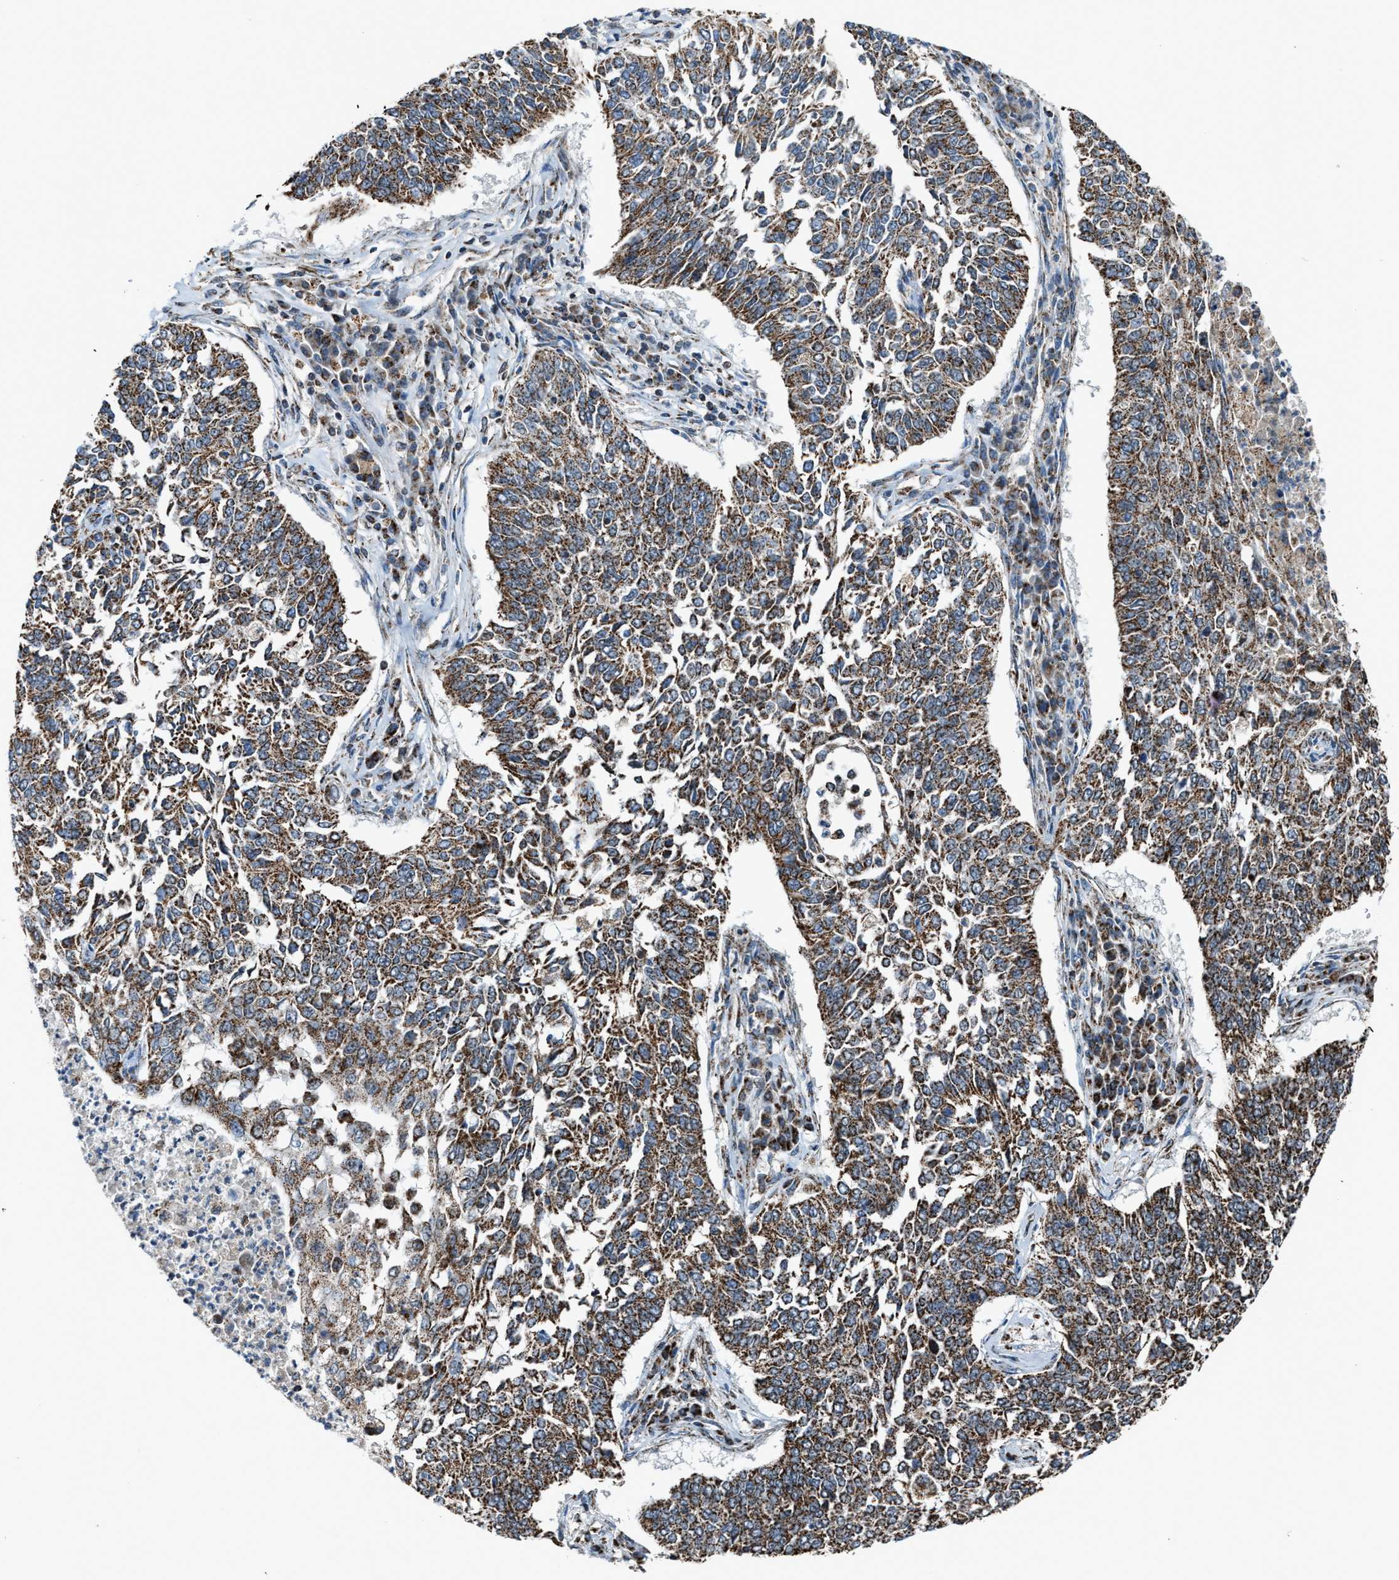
{"staining": {"intensity": "strong", "quantity": ">75%", "location": "cytoplasmic/membranous"}, "tissue": "lung cancer", "cell_type": "Tumor cells", "image_type": "cancer", "snomed": [{"axis": "morphology", "description": "Normal tissue, NOS"}, {"axis": "morphology", "description": "Squamous cell carcinoma, NOS"}, {"axis": "topography", "description": "Cartilage tissue"}, {"axis": "topography", "description": "Bronchus"}, {"axis": "topography", "description": "Lung"}], "caption": "Immunohistochemistry image of neoplastic tissue: human lung cancer stained using IHC demonstrates high levels of strong protein expression localized specifically in the cytoplasmic/membranous of tumor cells, appearing as a cytoplasmic/membranous brown color.", "gene": "CHN2", "patient": {"sex": "female", "age": 49}}